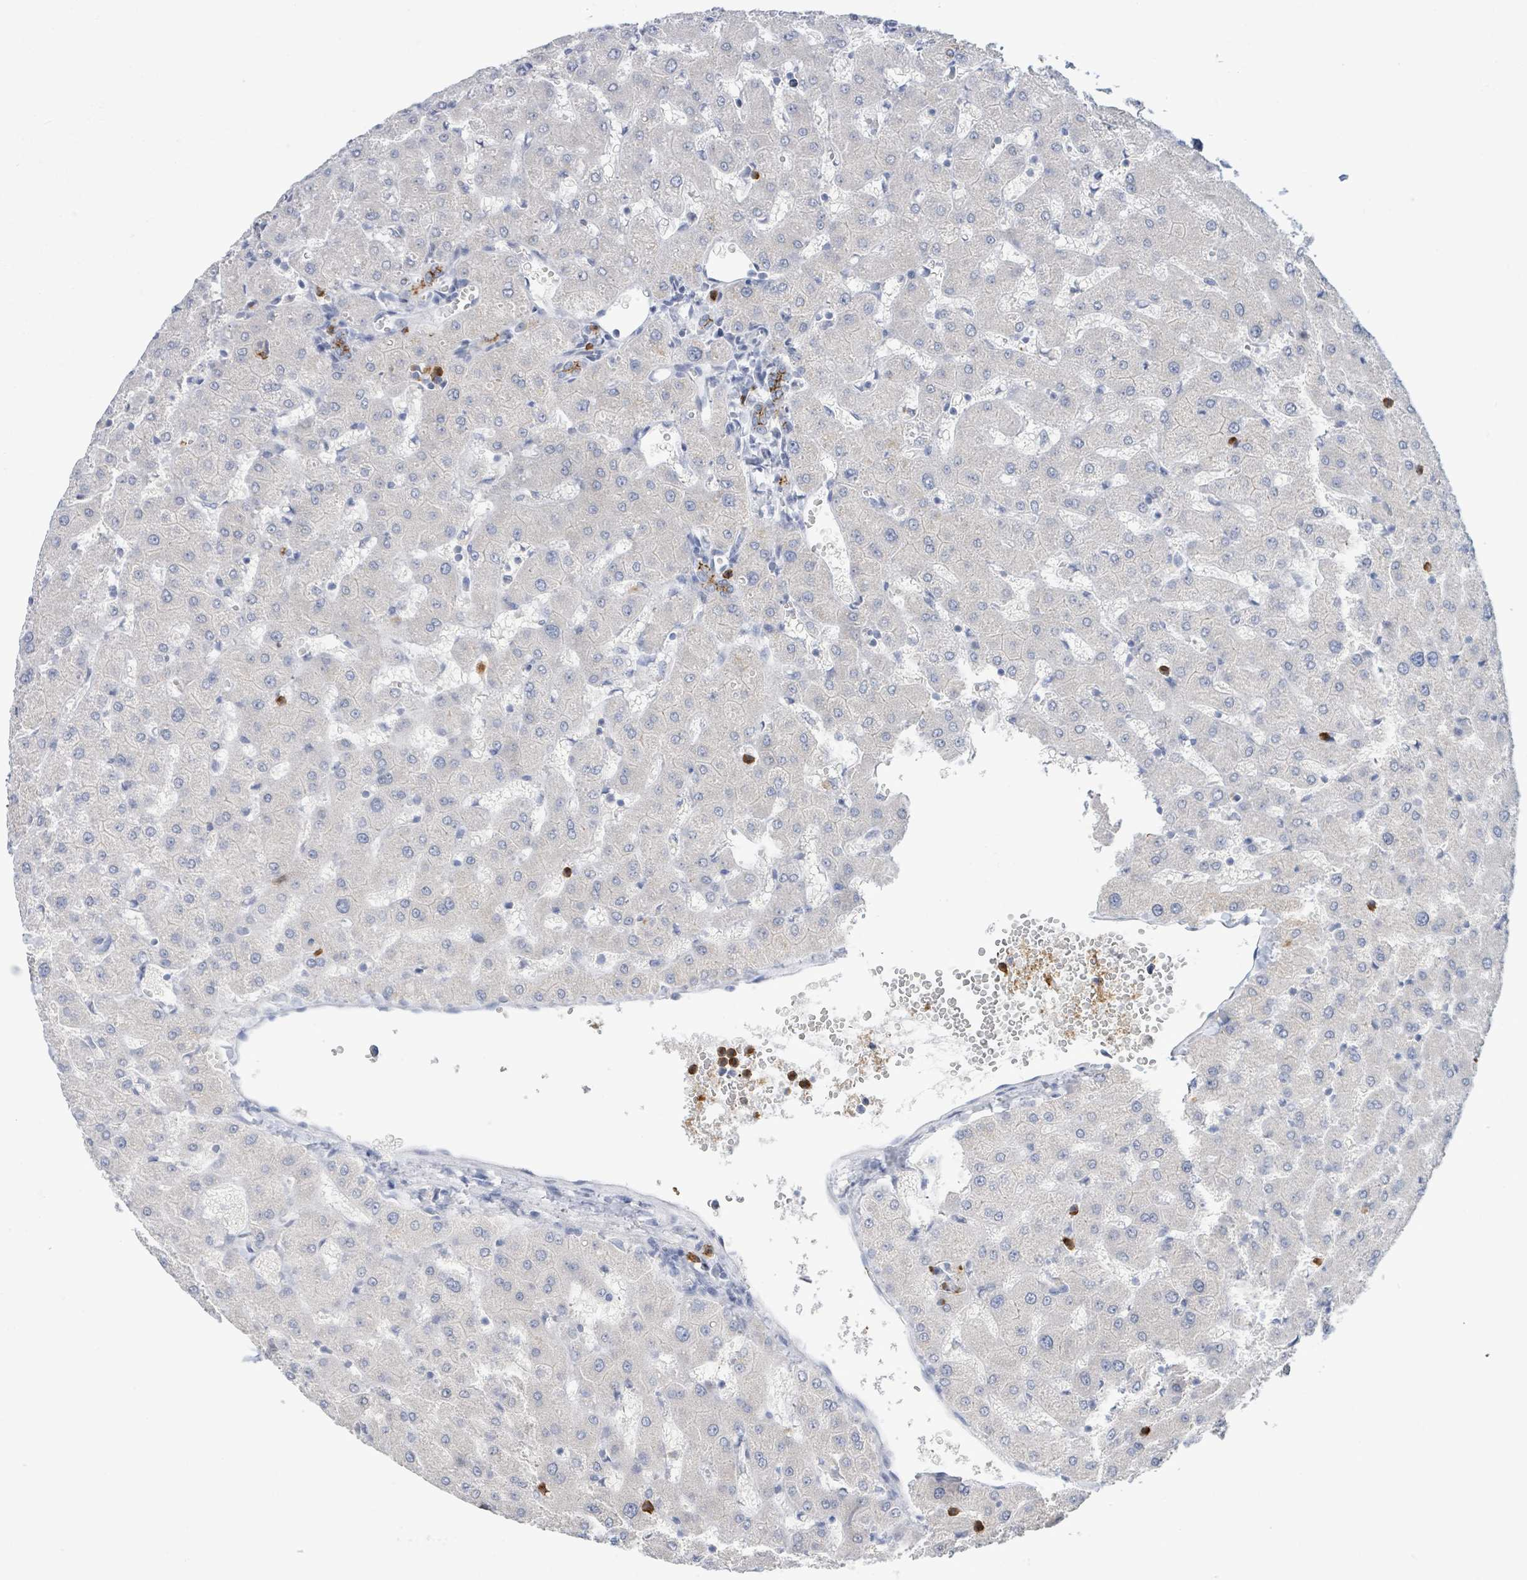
{"staining": {"intensity": "moderate", "quantity": ">75%", "location": "cytoplasmic/membranous"}, "tissue": "liver", "cell_type": "Cholangiocytes", "image_type": "normal", "snomed": [{"axis": "morphology", "description": "Normal tissue, NOS"}, {"axis": "topography", "description": "Liver"}], "caption": "Immunohistochemistry (IHC) (DAB) staining of benign human liver shows moderate cytoplasmic/membranous protein staining in about >75% of cholangiocytes.", "gene": "LCLAT1", "patient": {"sex": "female", "age": 63}}